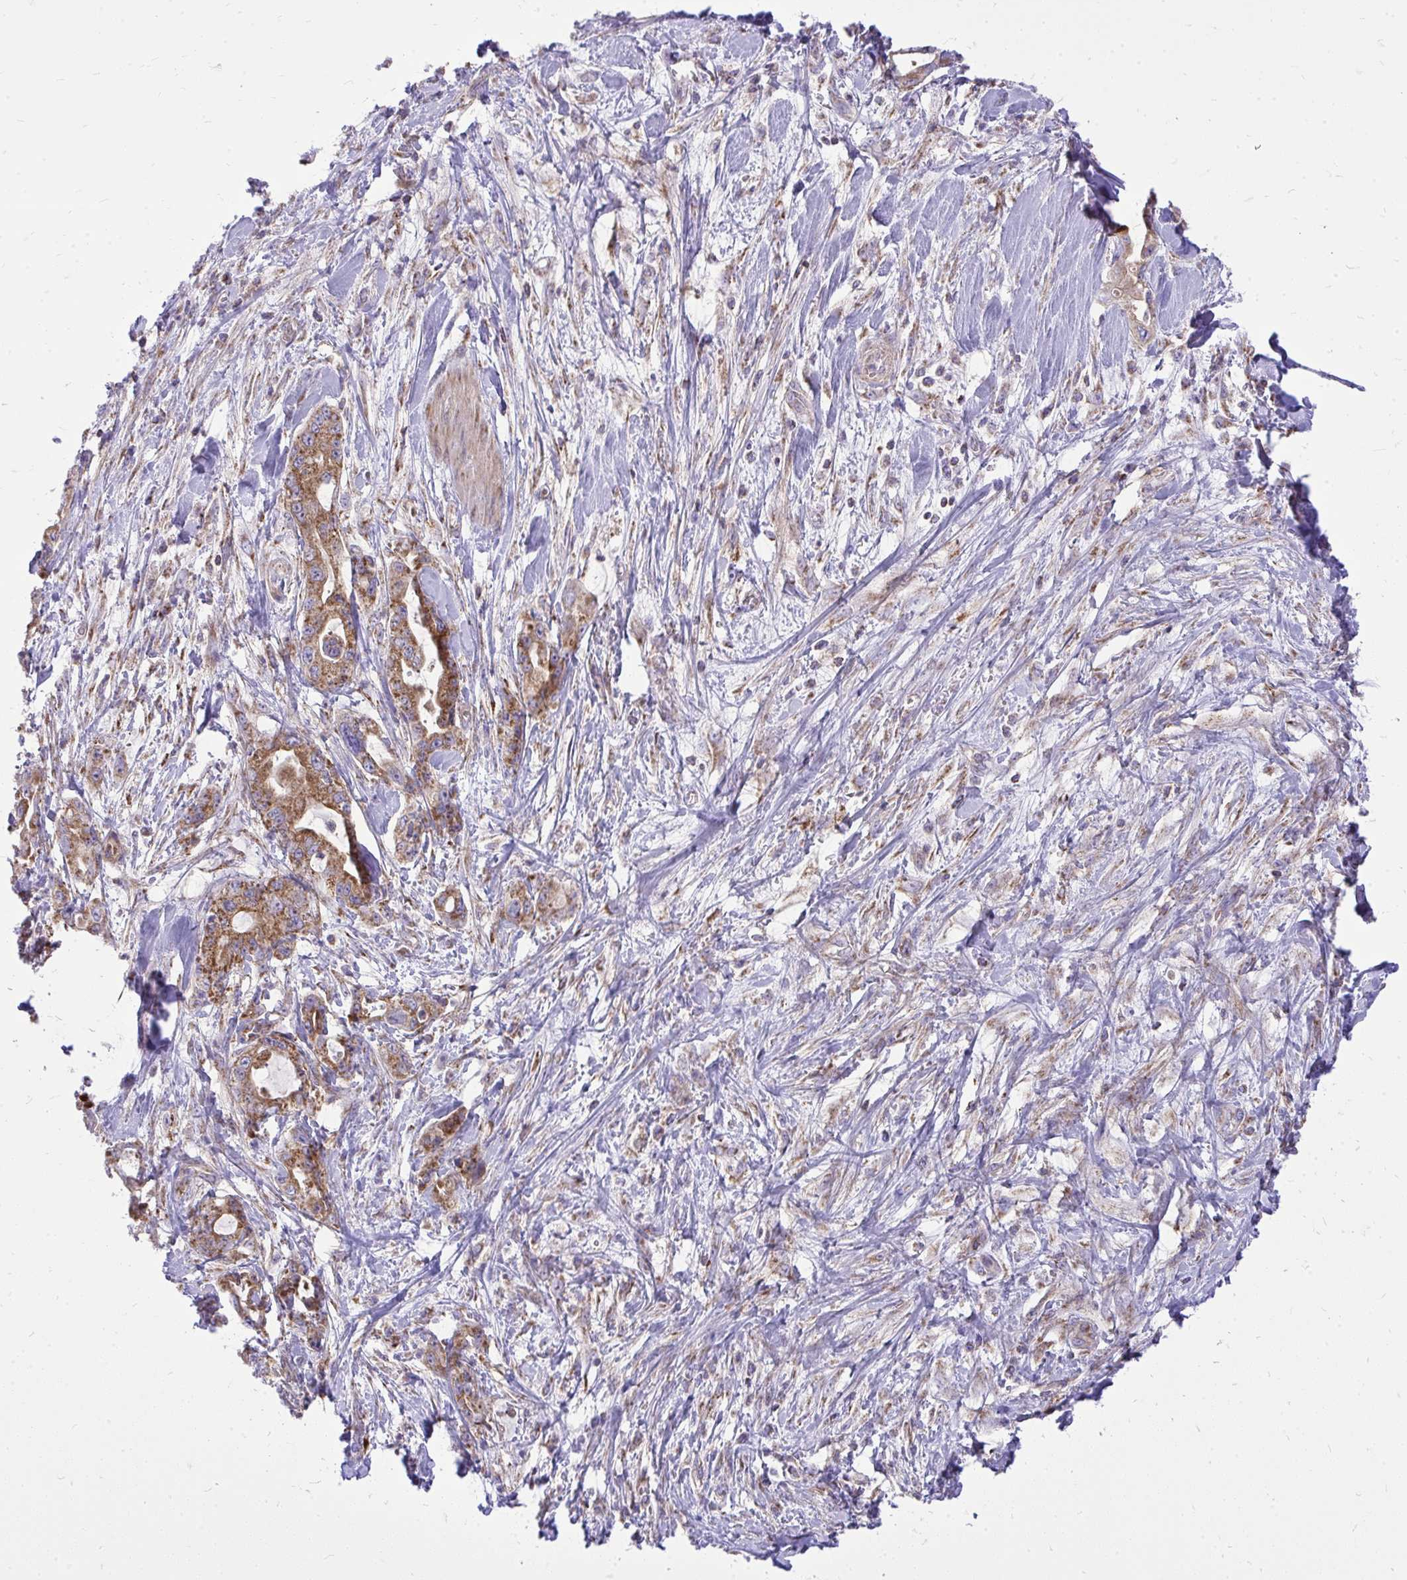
{"staining": {"intensity": "moderate", "quantity": ">75%", "location": "cytoplasmic/membranous"}, "tissue": "pancreatic cancer", "cell_type": "Tumor cells", "image_type": "cancer", "snomed": [{"axis": "morphology", "description": "Adenocarcinoma, NOS"}, {"axis": "topography", "description": "Pancreas"}], "caption": "About >75% of tumor cells in pancreatic cancer show moderate cytoplasmic/membranous protein expression as visualized by brown immunohistochemical staining.", "gene": "SPTBN2", "patient": {"sex": "female", "age": 61}}